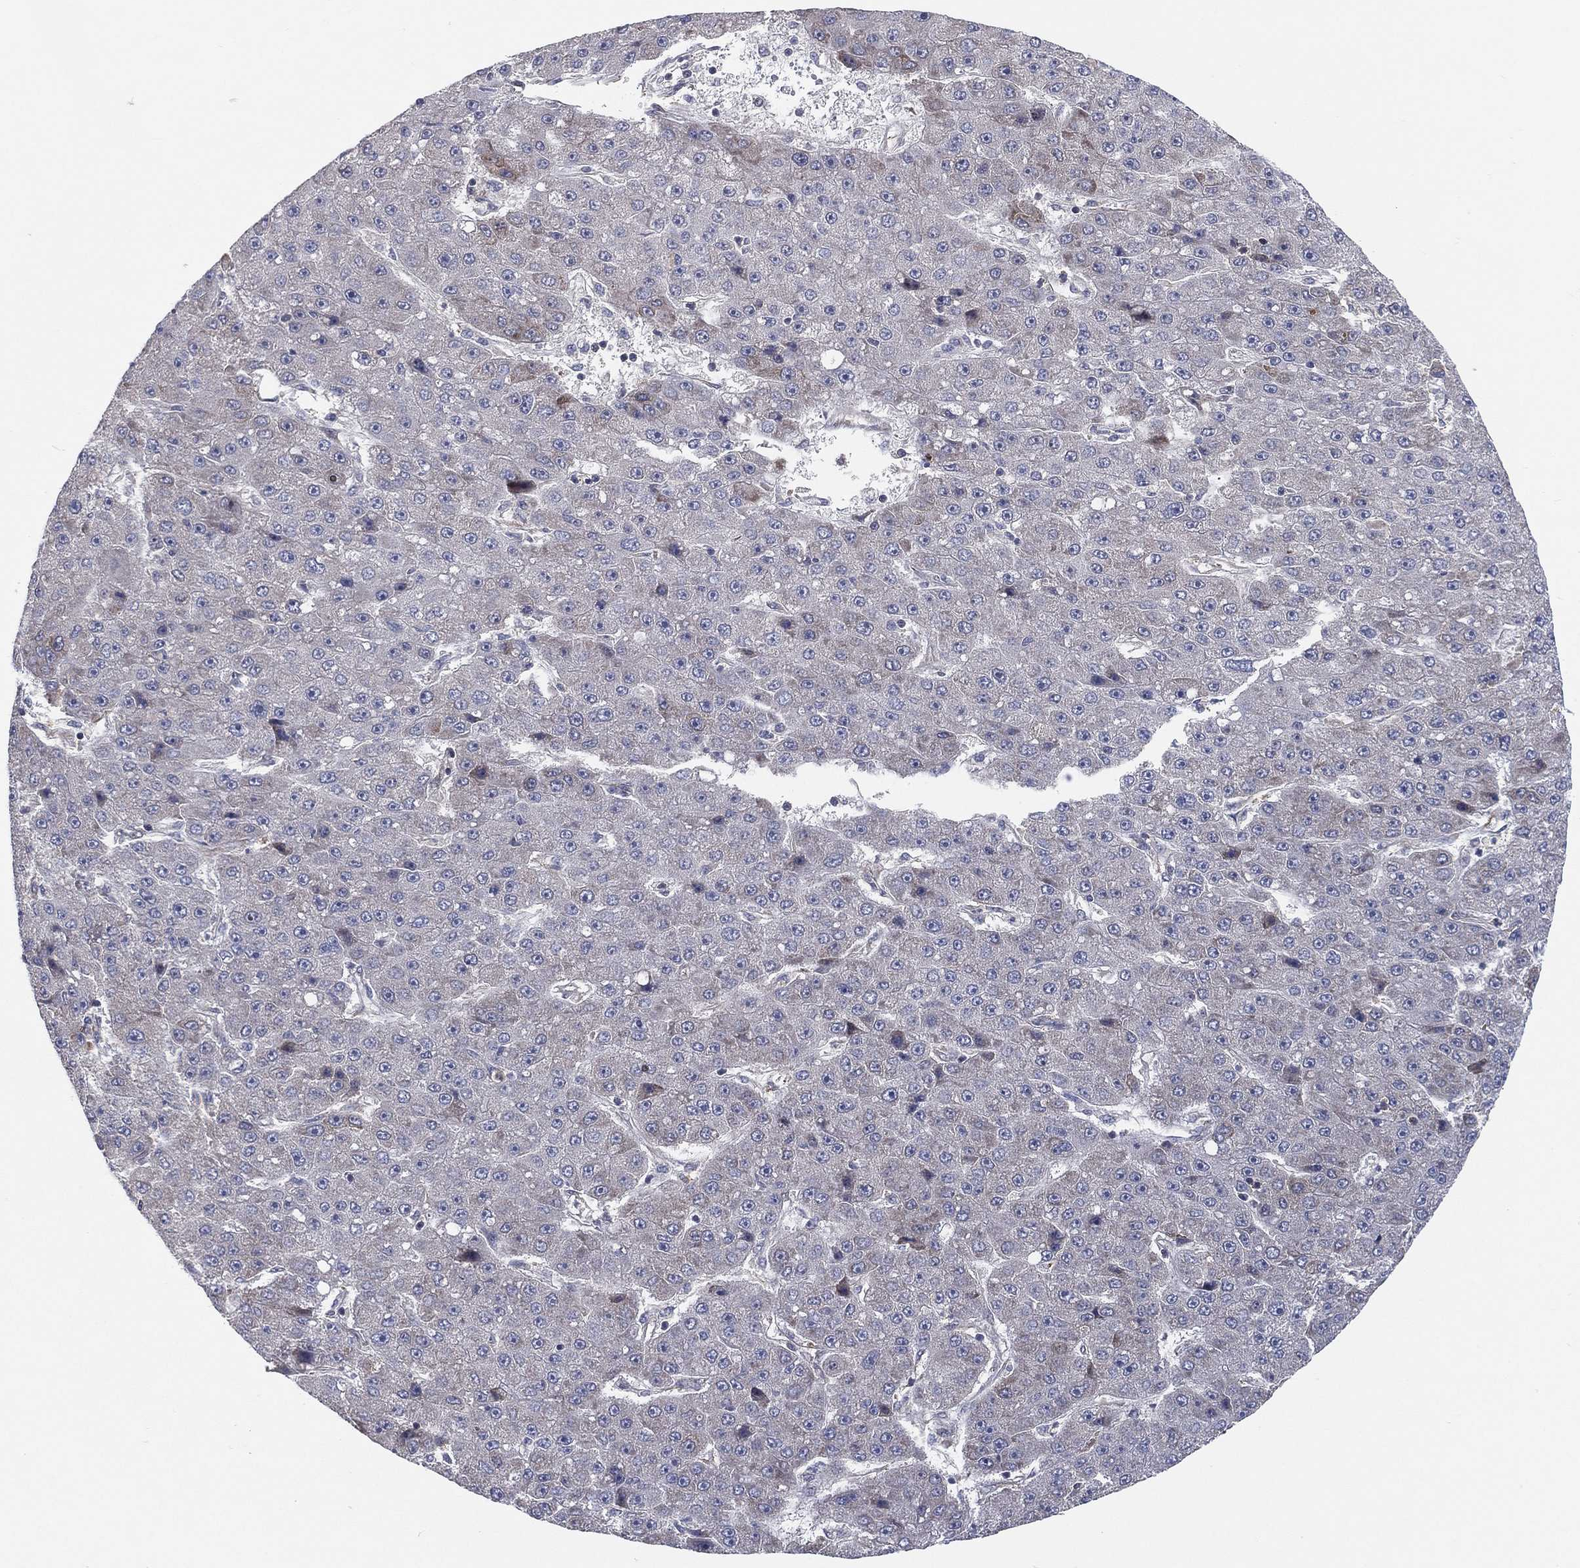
{"staining": {"intensity": "negative", "quantity": "none", "location": "none"}, "tissue": "liver cancer", "cell_type": "Tumor cells", "image_type": "cancer", "snomed": [{"axis": "morphology", "description": "Carcinoma, Hepatocellular, NOS"}, {"axis": "topography", "description": "Liver"}], "caption": "Liver cancer stained for a protein using IHC reveals no positivity tumor cells.", "gene": "TMTC4", "patient": {"sex": "male", "age": 67}}